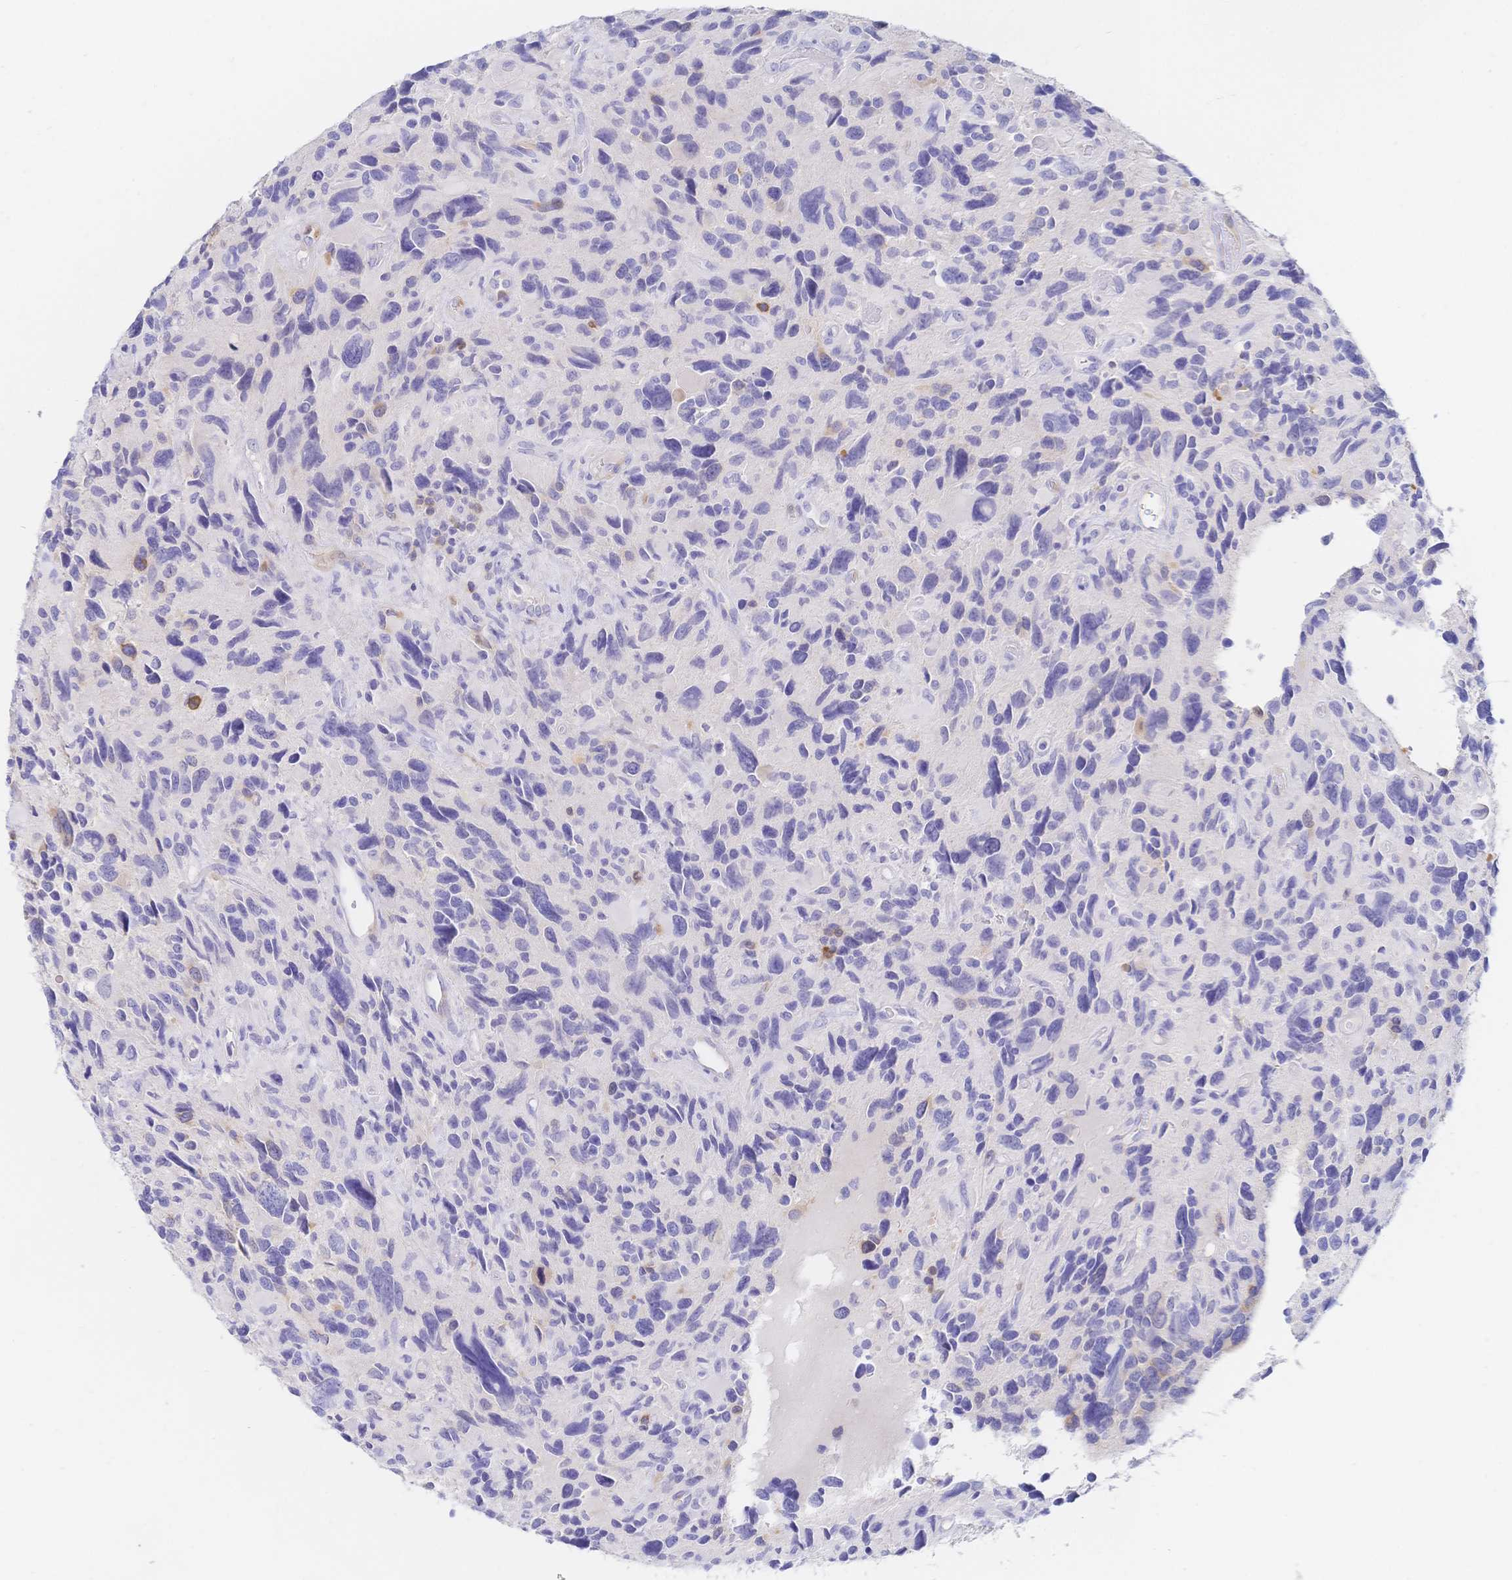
{"staining": {"intensity": "negative", "quantity": "none", "location": "none"}, "tissue": "glioma", "cell_type": "Tumor cells", "image_type": "cancer", "snomed": [{"axis": "morphology", "description": "Glioma, malignant, High grade"}, {"axis": "topography", "description": "Brain"}], "caption": "This is a histopathology image of immunohistochemistry staining of high-grade glioma (malignant), which shows no positivity in tumor cells.", "gene": "RRM1", "patient": {"sex": "male", "age": 46}}